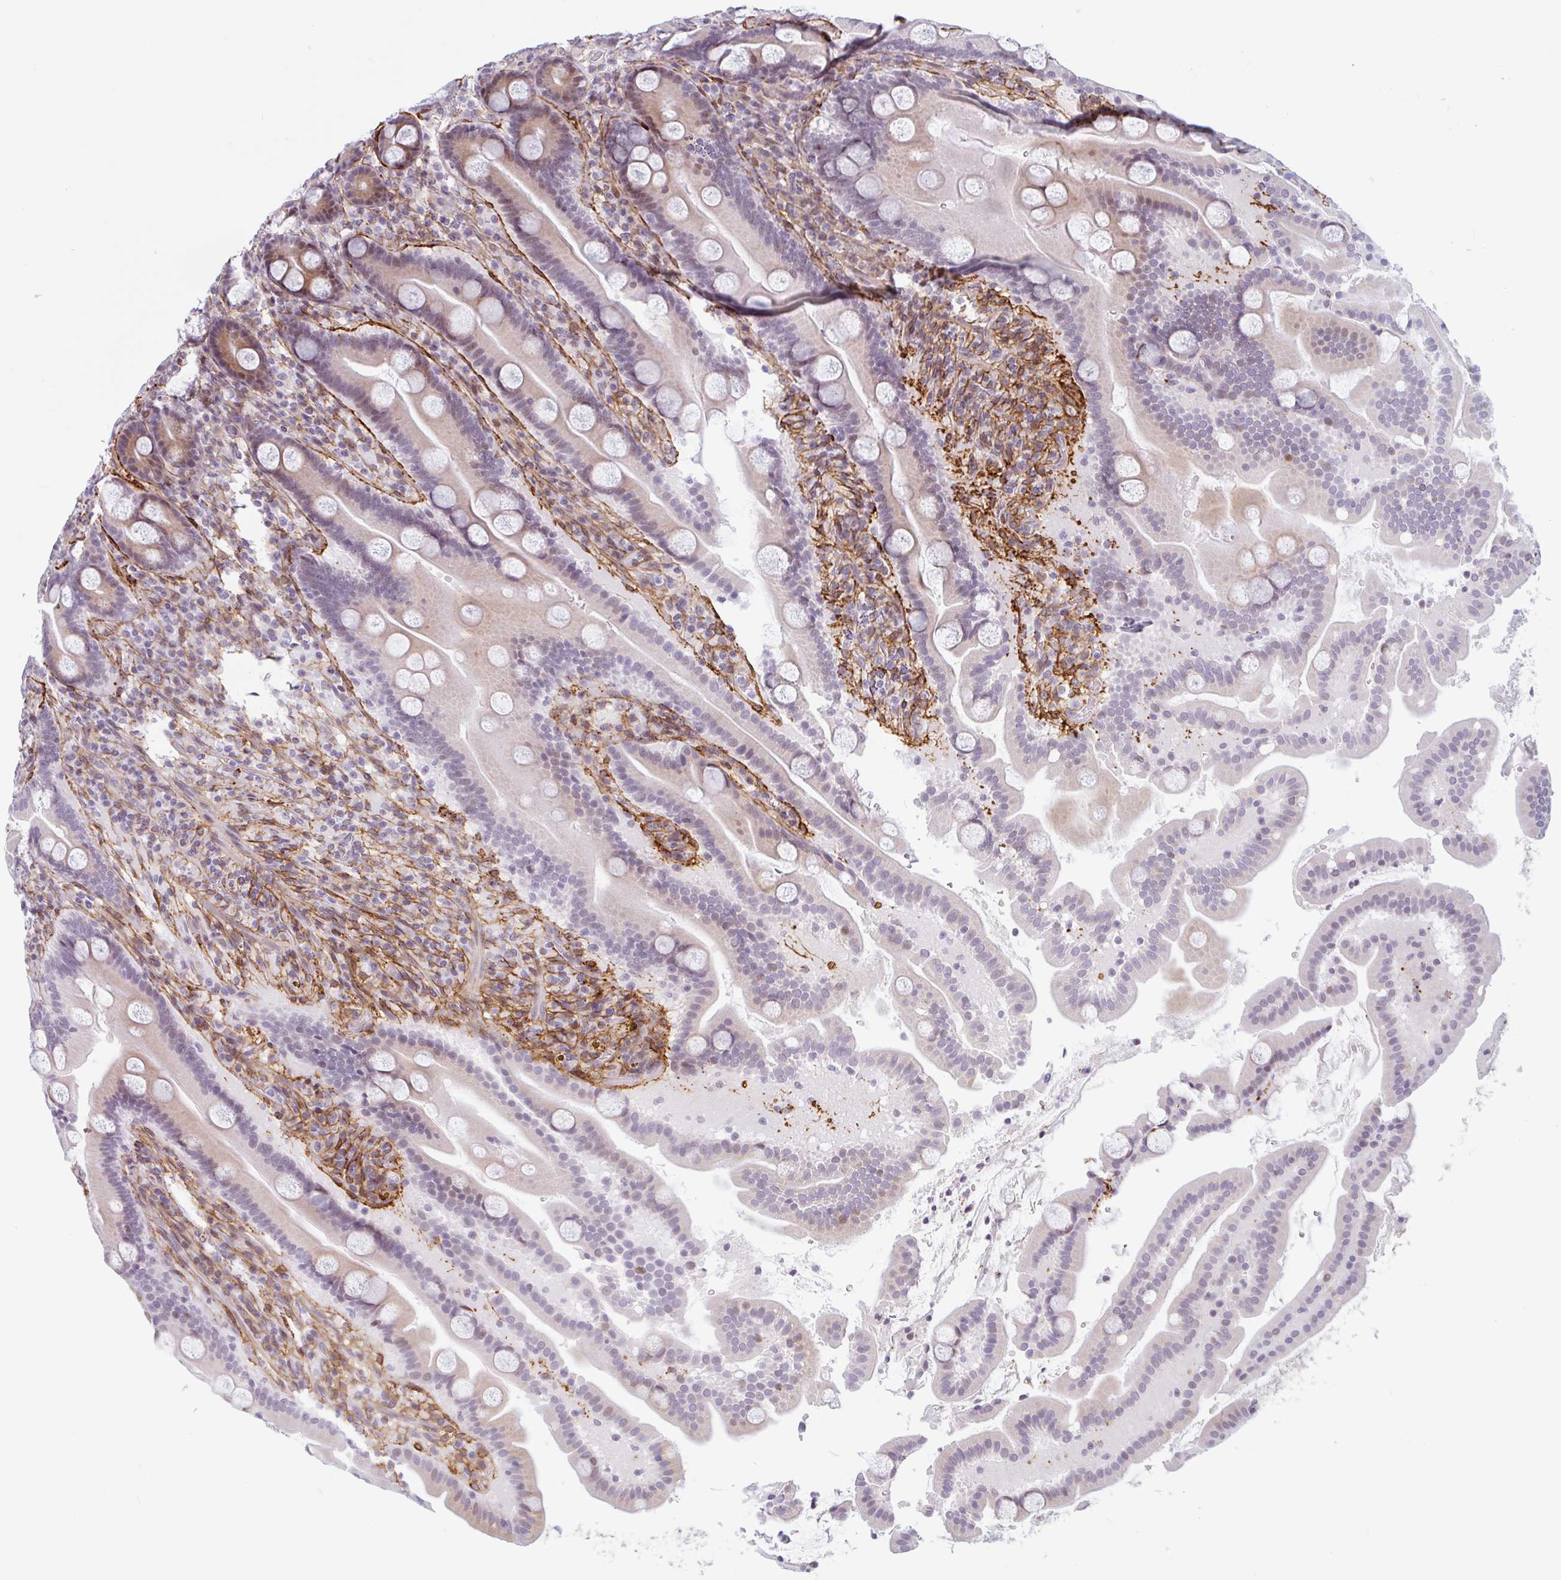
{"staining": {"intensity": "weak", "quantity": "<25%", "location": "cytoplasmic/membranous,nuclear"}, "tissue": "duodenum", "cell_type": "Glandular cells", "image_type": "normal", "snomed": [{"axis": "morphology", "description": "Normal tissue, NOS"}, {"axis": "topography", "description": "Duodenum"}], "caption": "This is an immunohistochemistry (IHC) photomicrograph of benign duodenum. There is no expression in glandular cells.", "gene": "TMEM119", "patient": {"sex": "male", "age": 55}}